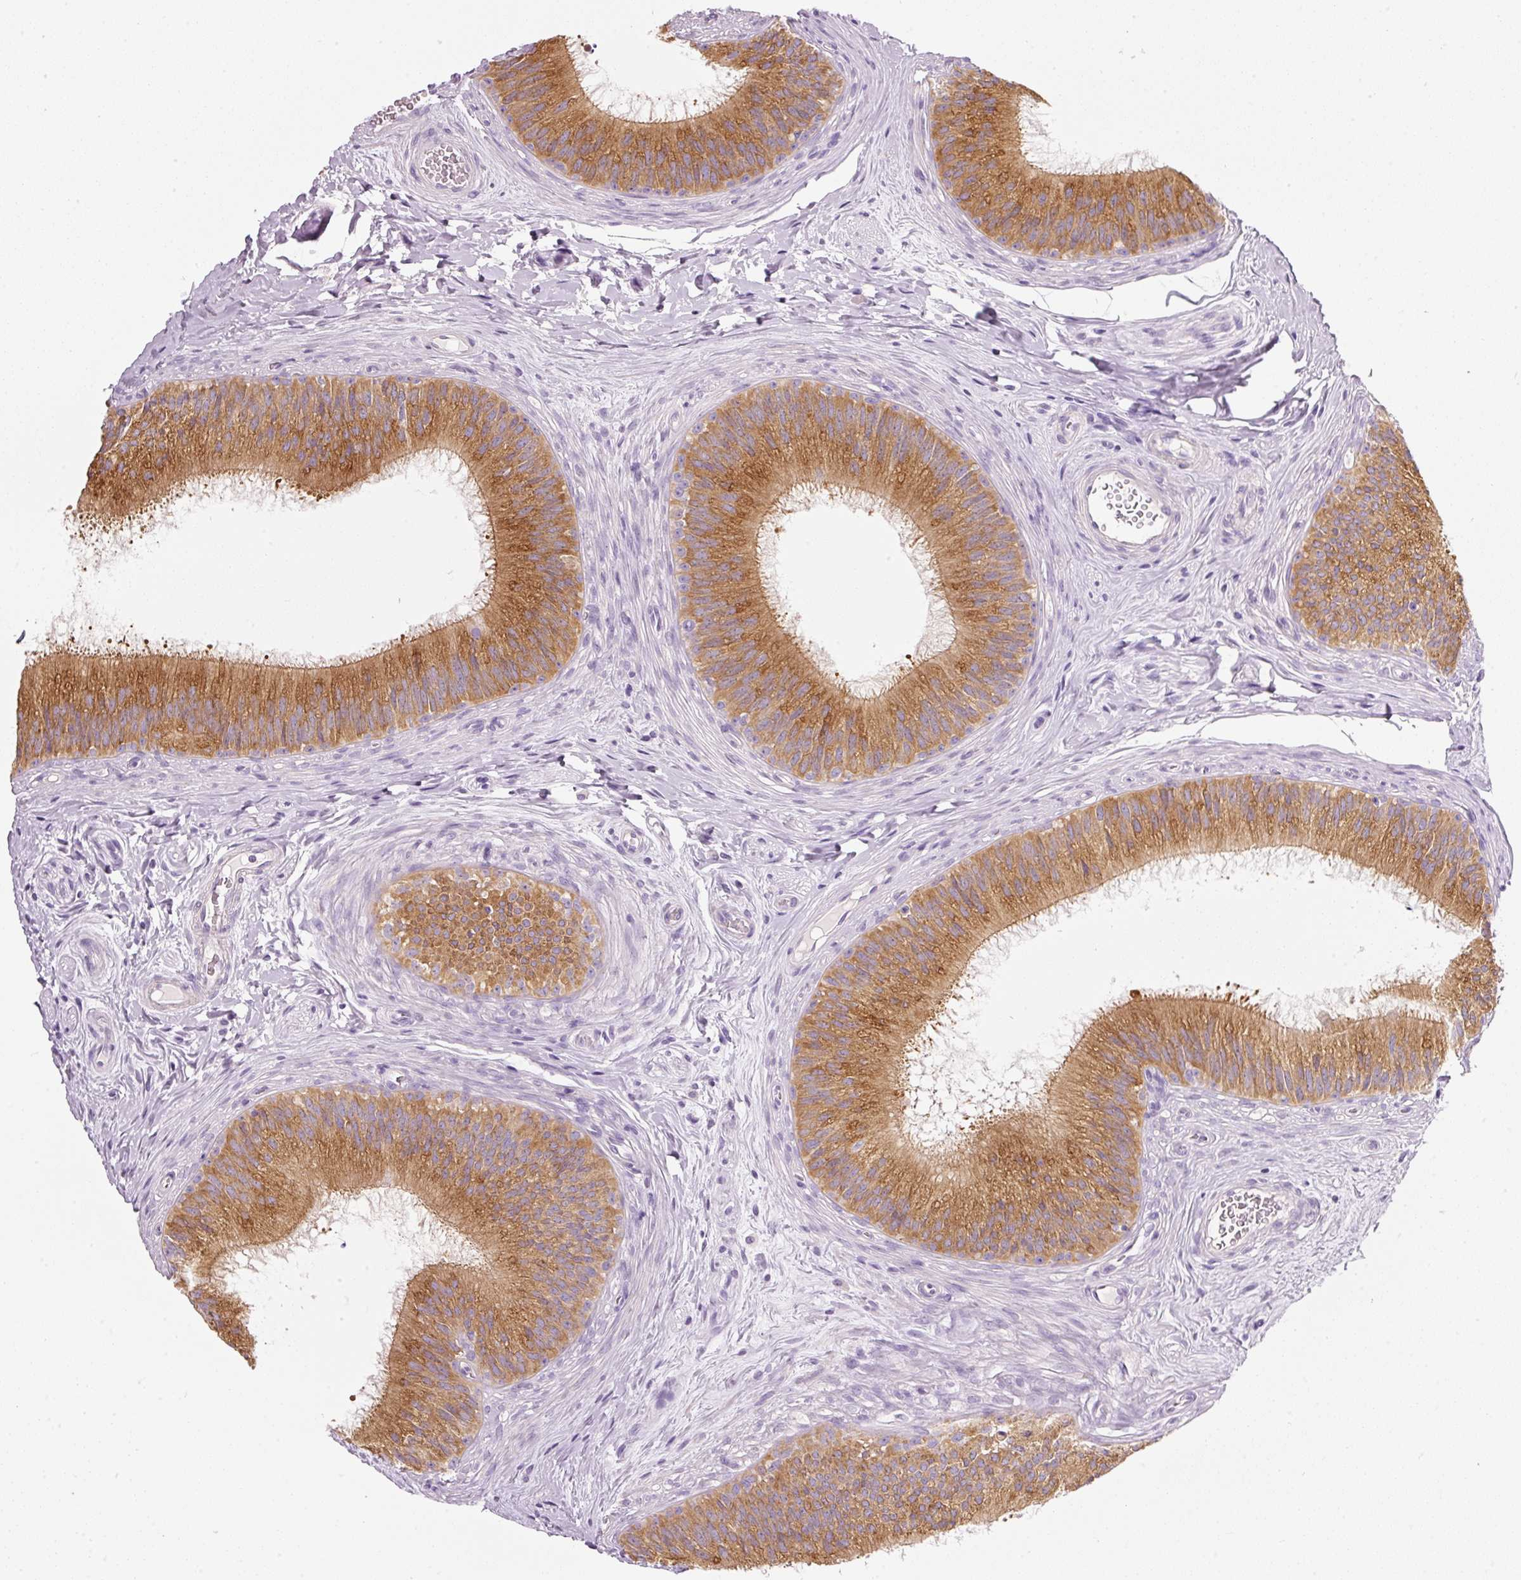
{"staining": {"intensity": "strong", "quantity": ">75%", "location": "cytoplasmic/membranous"}, "tissue": "epididymis", "cell_type": "Glandular cells", "image_type": "normal", "snomed": [{"axis": "morphology", "description": "Normal tissue, NOS"}, {"axis": "topography", "description": "Epididymis"}], "caption": "Immunohistochemistry (IHC) (DAB) staining of normal epididymis shows strong cytoplasmic/membranous protein expression in about >75% of glandular cells. (Stains: DAB (3,3'-diaminobenzidine) in brown, nuclei in blue, Microscopy: brightfield microscopy at high magnification).", "gene": "PDXDC1", "patient": {"sex": "male", "age": 24}}